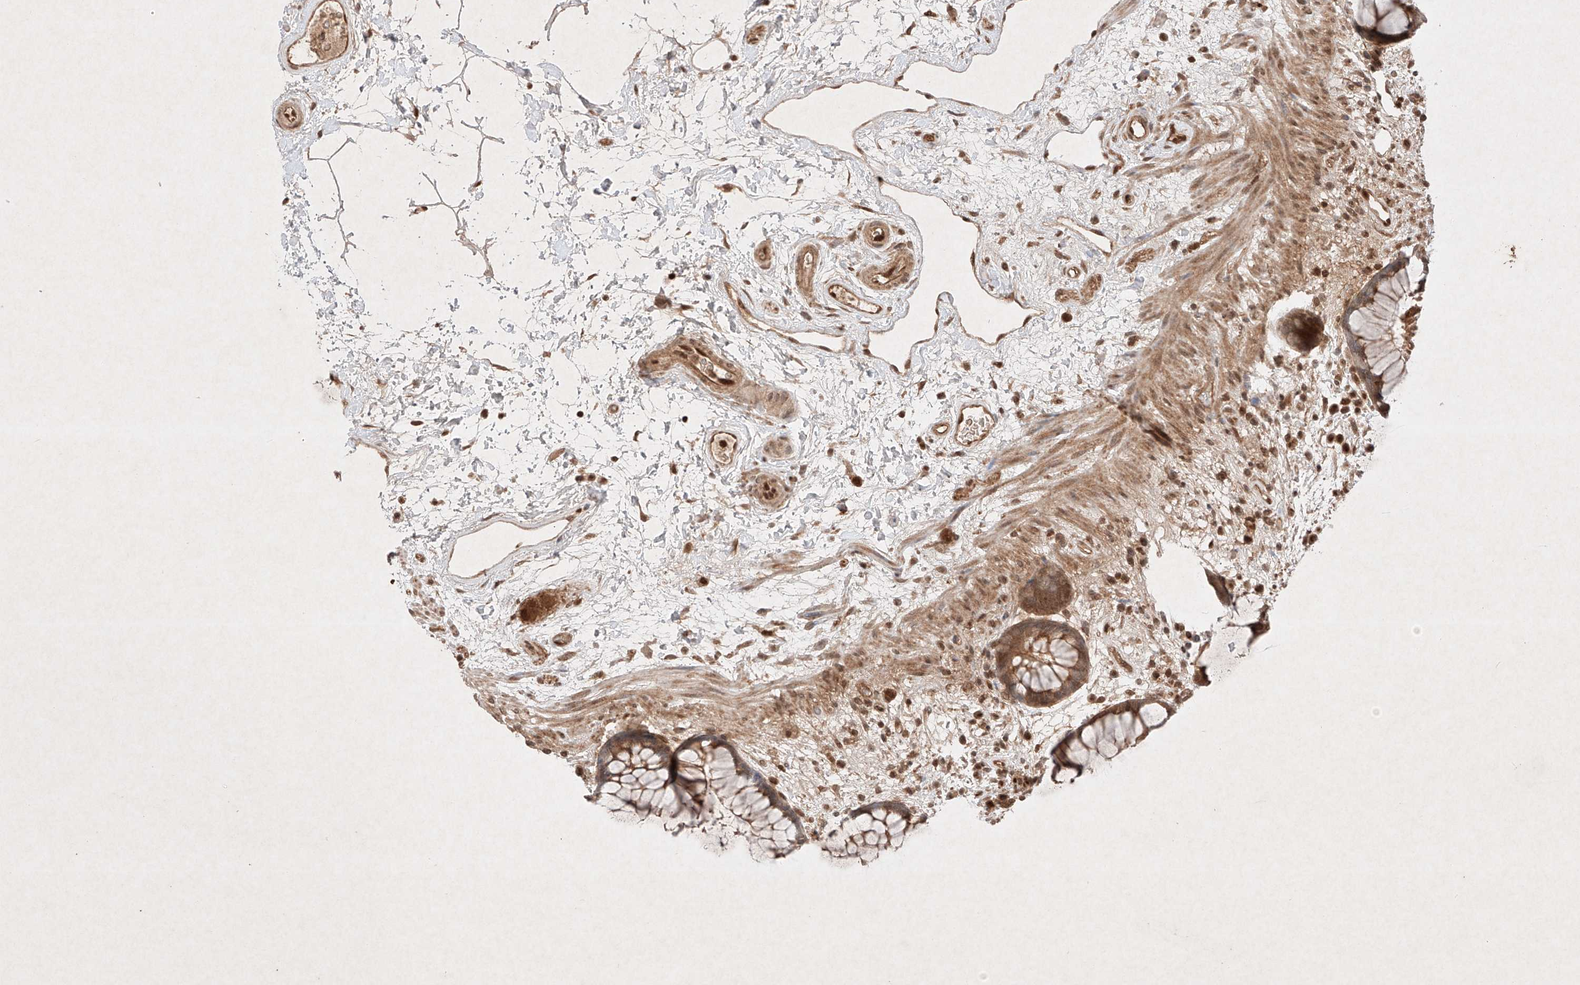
{"staining": {"intensity": "moderate", "quantity": ">75%", "location": "cytoplasmic/membranous"}, "tissue": "rectum", "cell_type": "Glandular cells", "image_type": "normal", "snomed": [{"axis": "morphology", "description": "Normal tissue, NOS"}, {"axis": "topography", "description": "Rectum"}], "caption": "Immunohistochemical staining of normal rectum shows >75% levels of moderate cytoplasmic/membranous protein staining in about >75% of glandular cells.", "gene": "RNF31", "patient": {"sex": "male", "age": 51}}